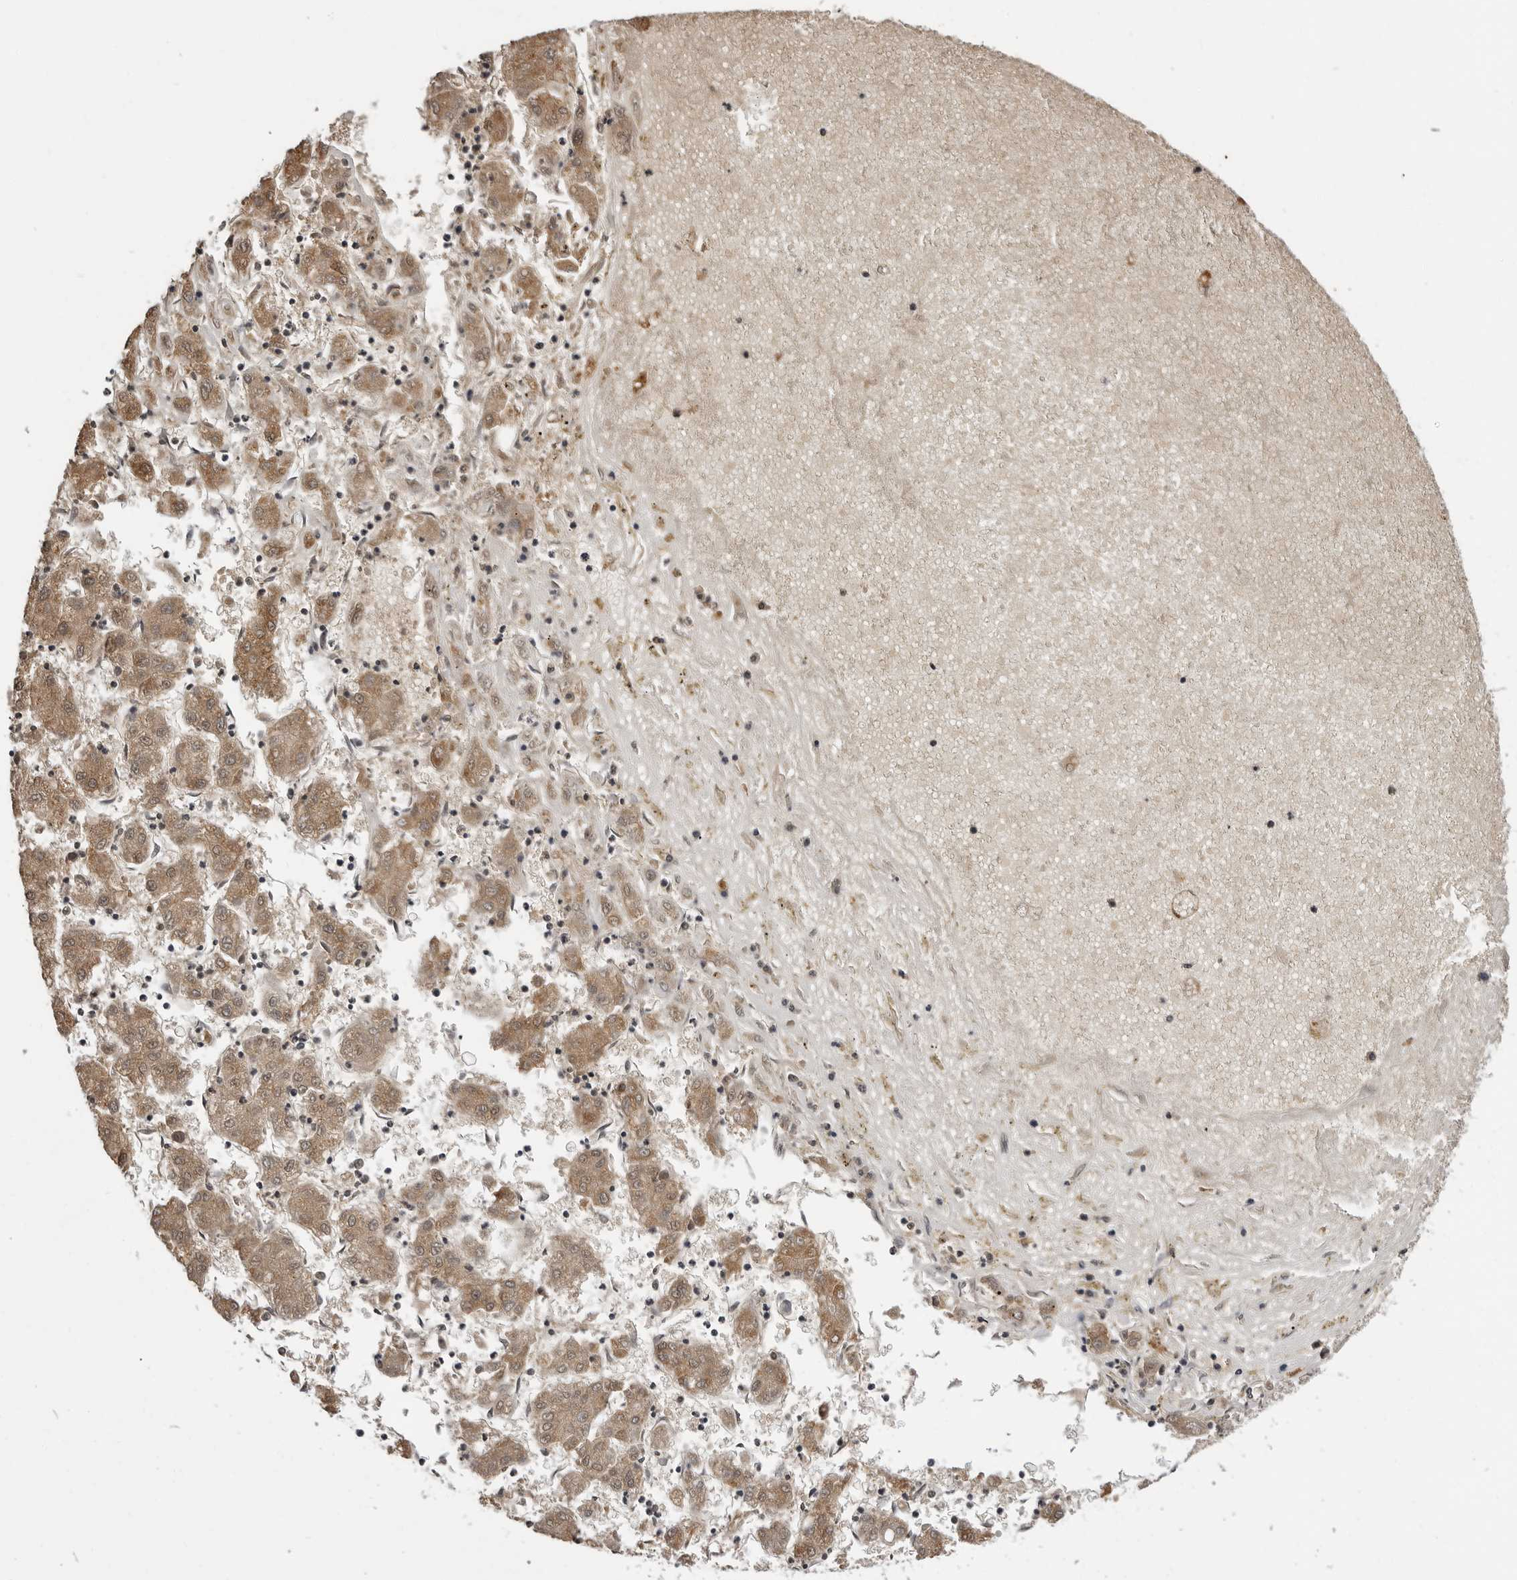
{"staining": {"intensity": "moderate", "quantity": ">75%", "location": "cytoplasmic/membranous,nuclear"}, "tissue": "liver cancer", "cell_type": "Tumor cells", "image_type": "cancer", "snomed": [{"axis": "morphology", "description": "Carcinoma, Hepatocellular, NOS"}, {"axis": "topography", "description": "Liver"}], "caption": "Protein staining displays moderate cytoplasmic/membranous and nuclear expression in approximately >75% of tumor cells in hepatocellular carcinoma (liver).", "gene": "IL24", "patient": {"sex": "male", "age": 72}}